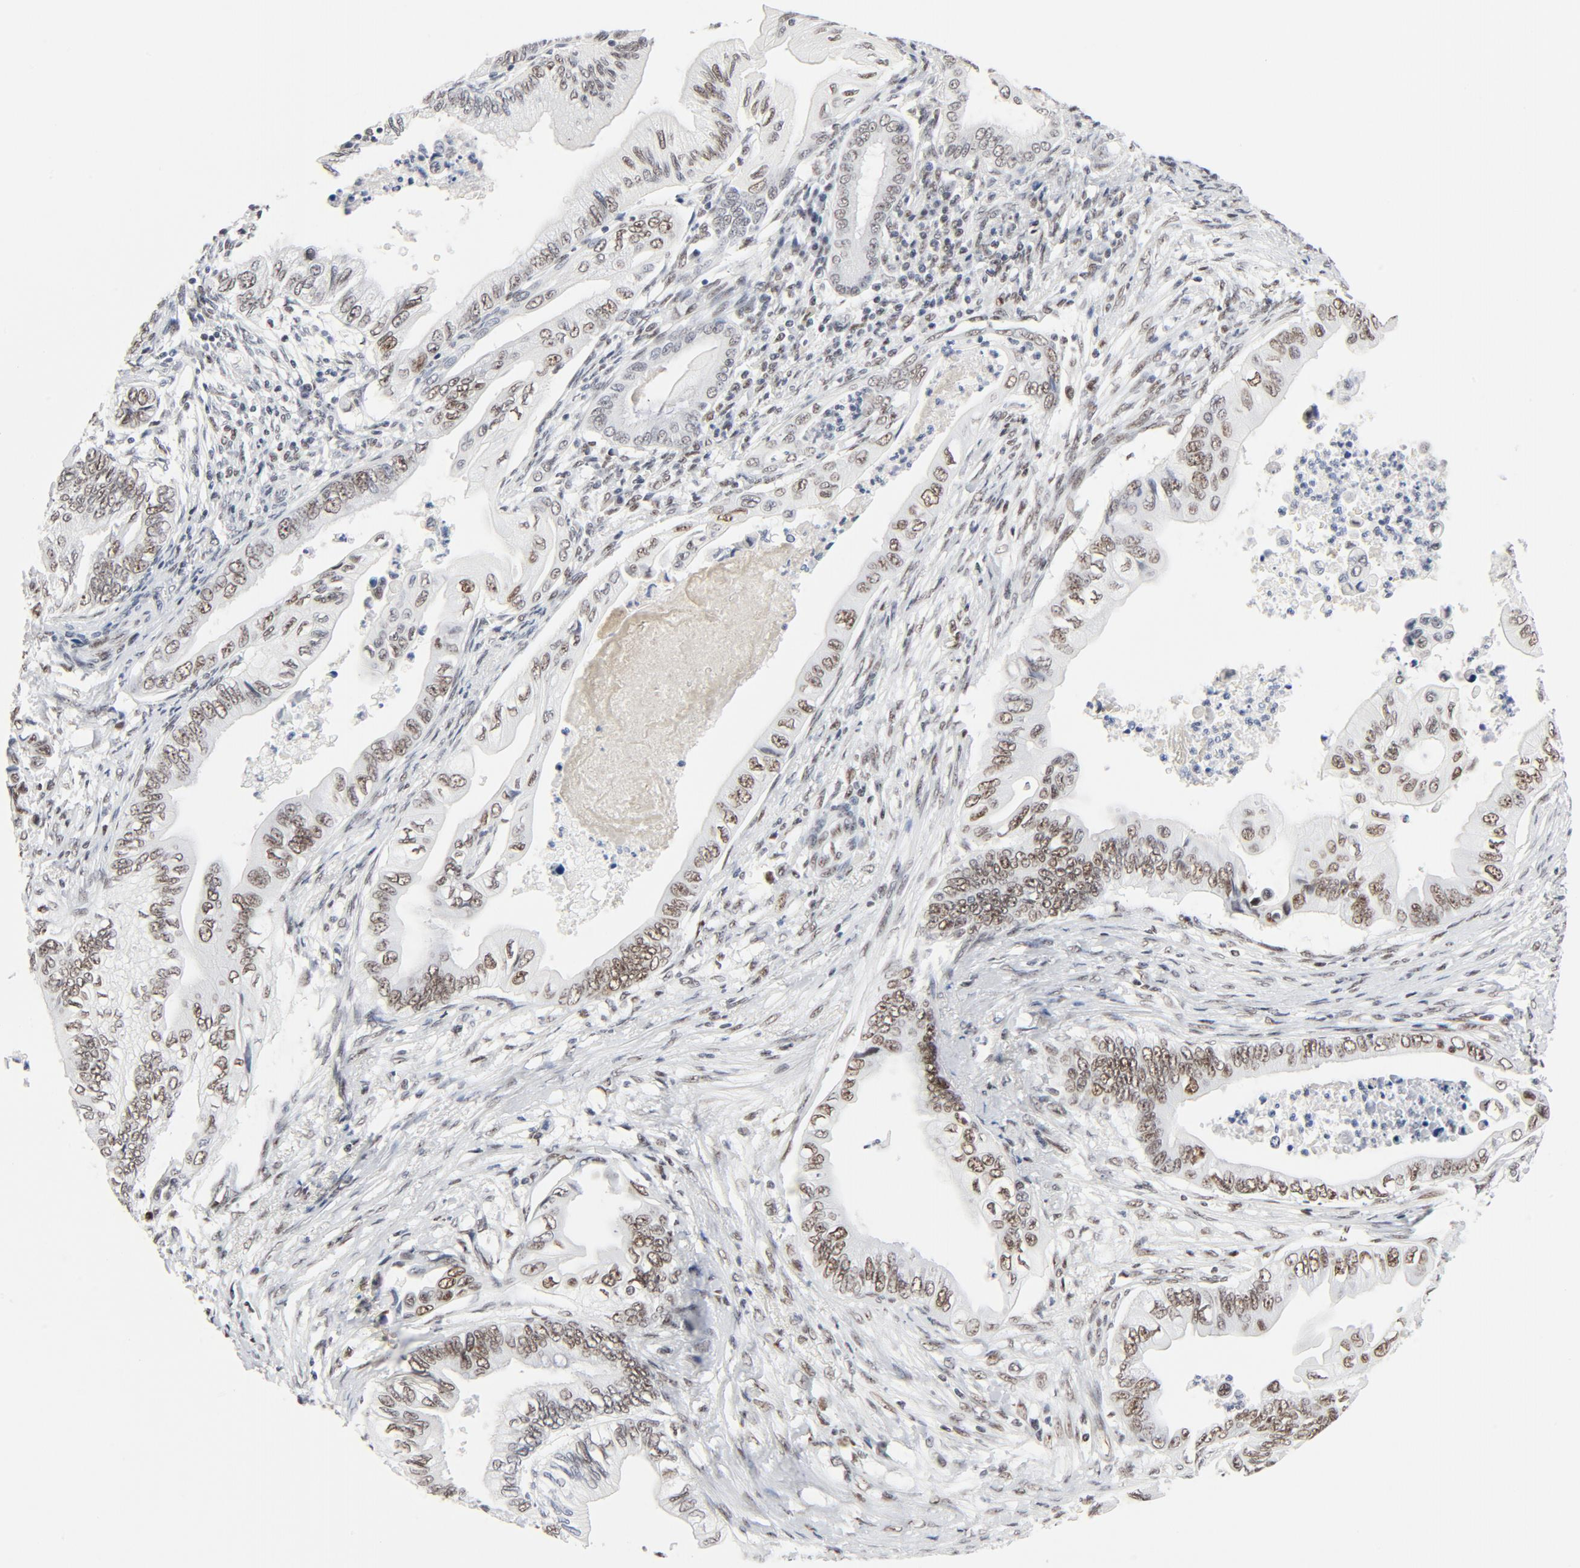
{"staining": {"intensity": "moderate", "quantity": ">75%", "location": "nuclear"}, "tissue": "pancreatic cancer", "cell_type": "Tumor cells", "image_type": "cancer", "snomed": [{"axis": "morphology", "description": "Adenocarcinoma, NOS"}, {"axis": "topography", "description": "Pancreas"}], "caption": "Pancreatic cancer (adenocarcinoma) stained with a brown dye exhibits moderate nuclear positive expression in about >75% of tumor cells.", "gene": "GTF2H1", "patient": {"sex": "female", "age": 66}}